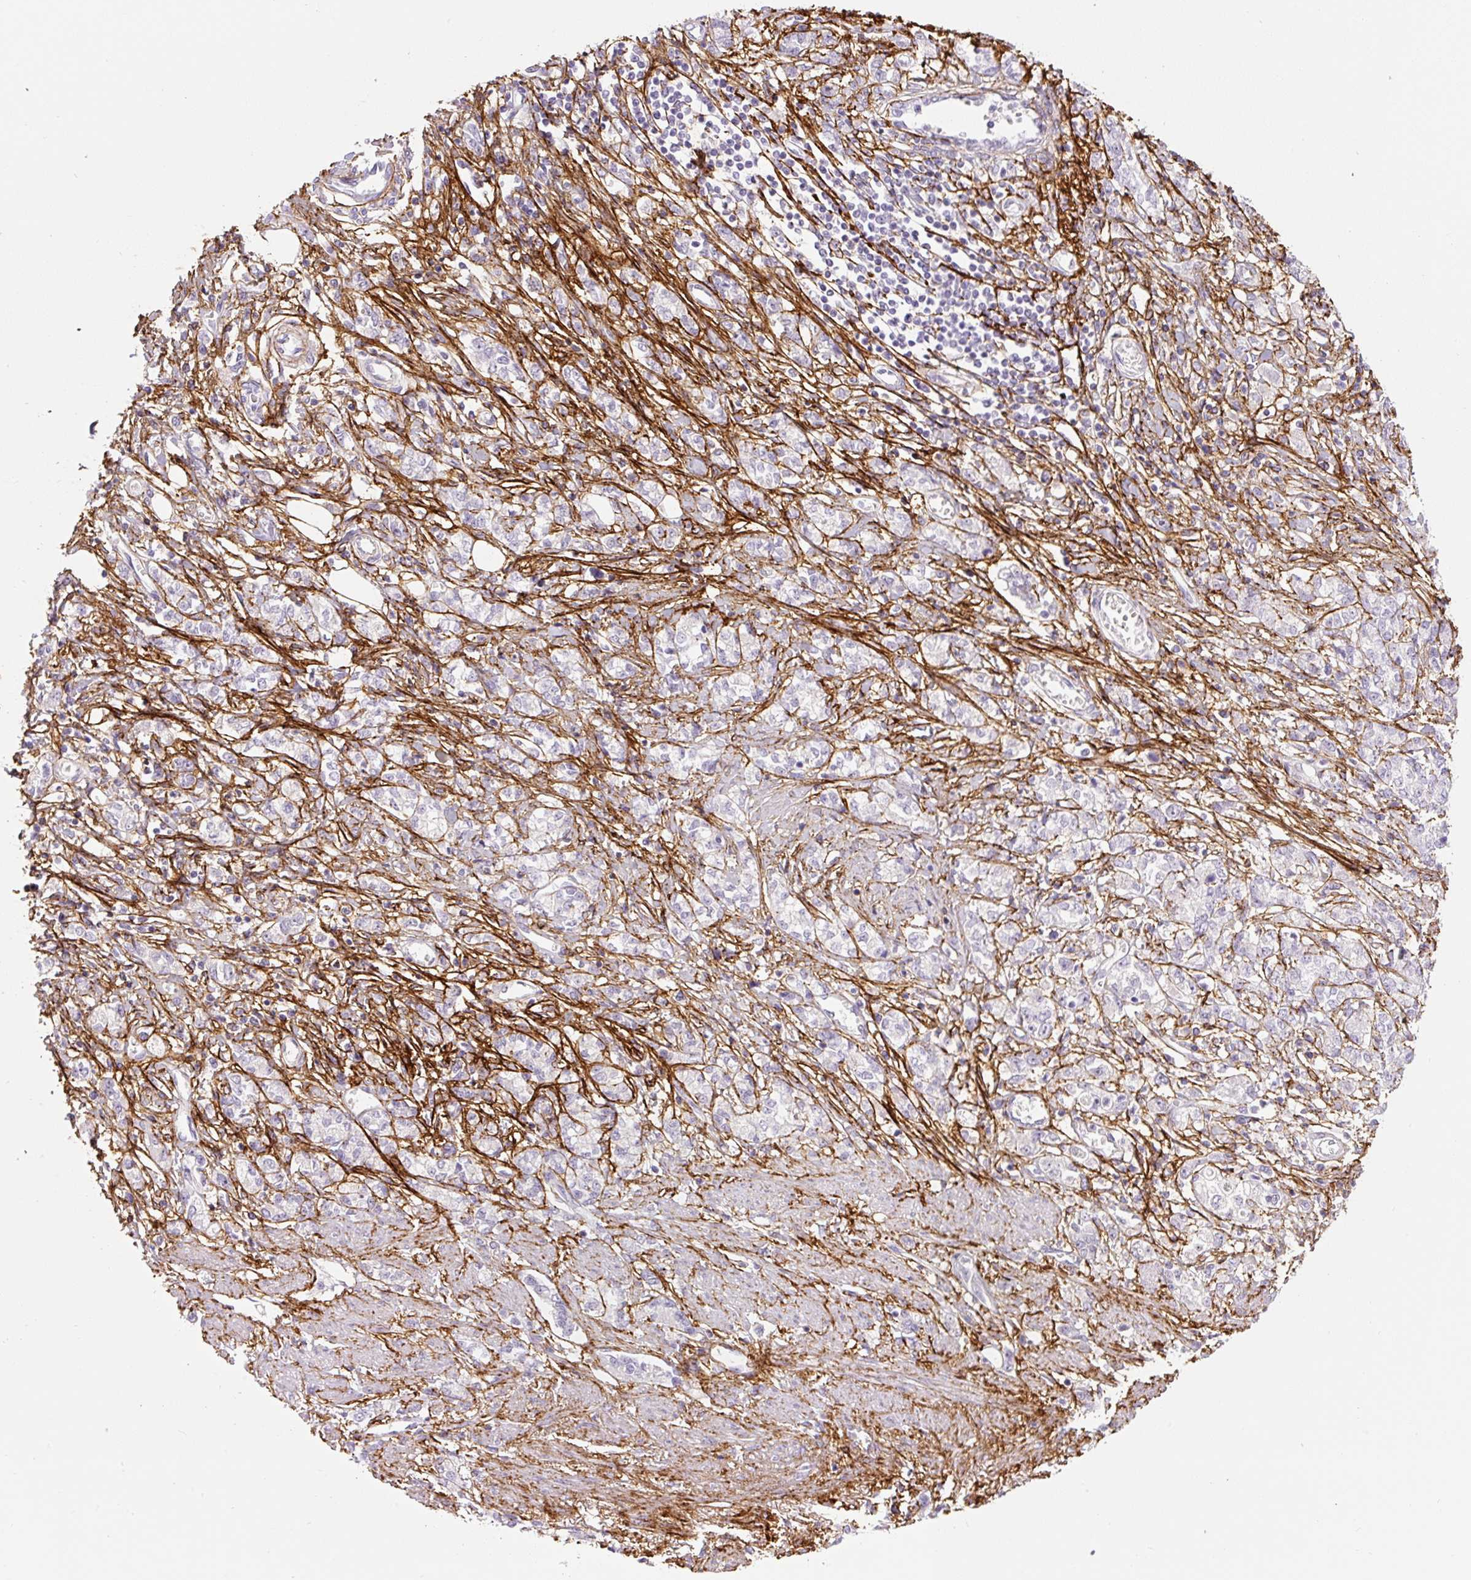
{"staining": {"intensity": "negative", "quantity": "none", "location": "none"}, "tissue": "stomach cancer", "cell_type": "Tumor cells", "image_type": "cancer", "snomed": [{"axis": "morphology", "description": "Adenocarcinoma, NOS"}, {"axis": "topography", "description": "Stomach"}], "caption": "Immunohistochemistry histopathology image of stomach cancer stained for a protein (brown), which exhibits no staining in tumor cells. The staining is performed using DAB brown chromogen with nuclei counter-stained in using hematoxylin.", "gene": "FBN1", "patient": {"sex": "female", "age": 76}}